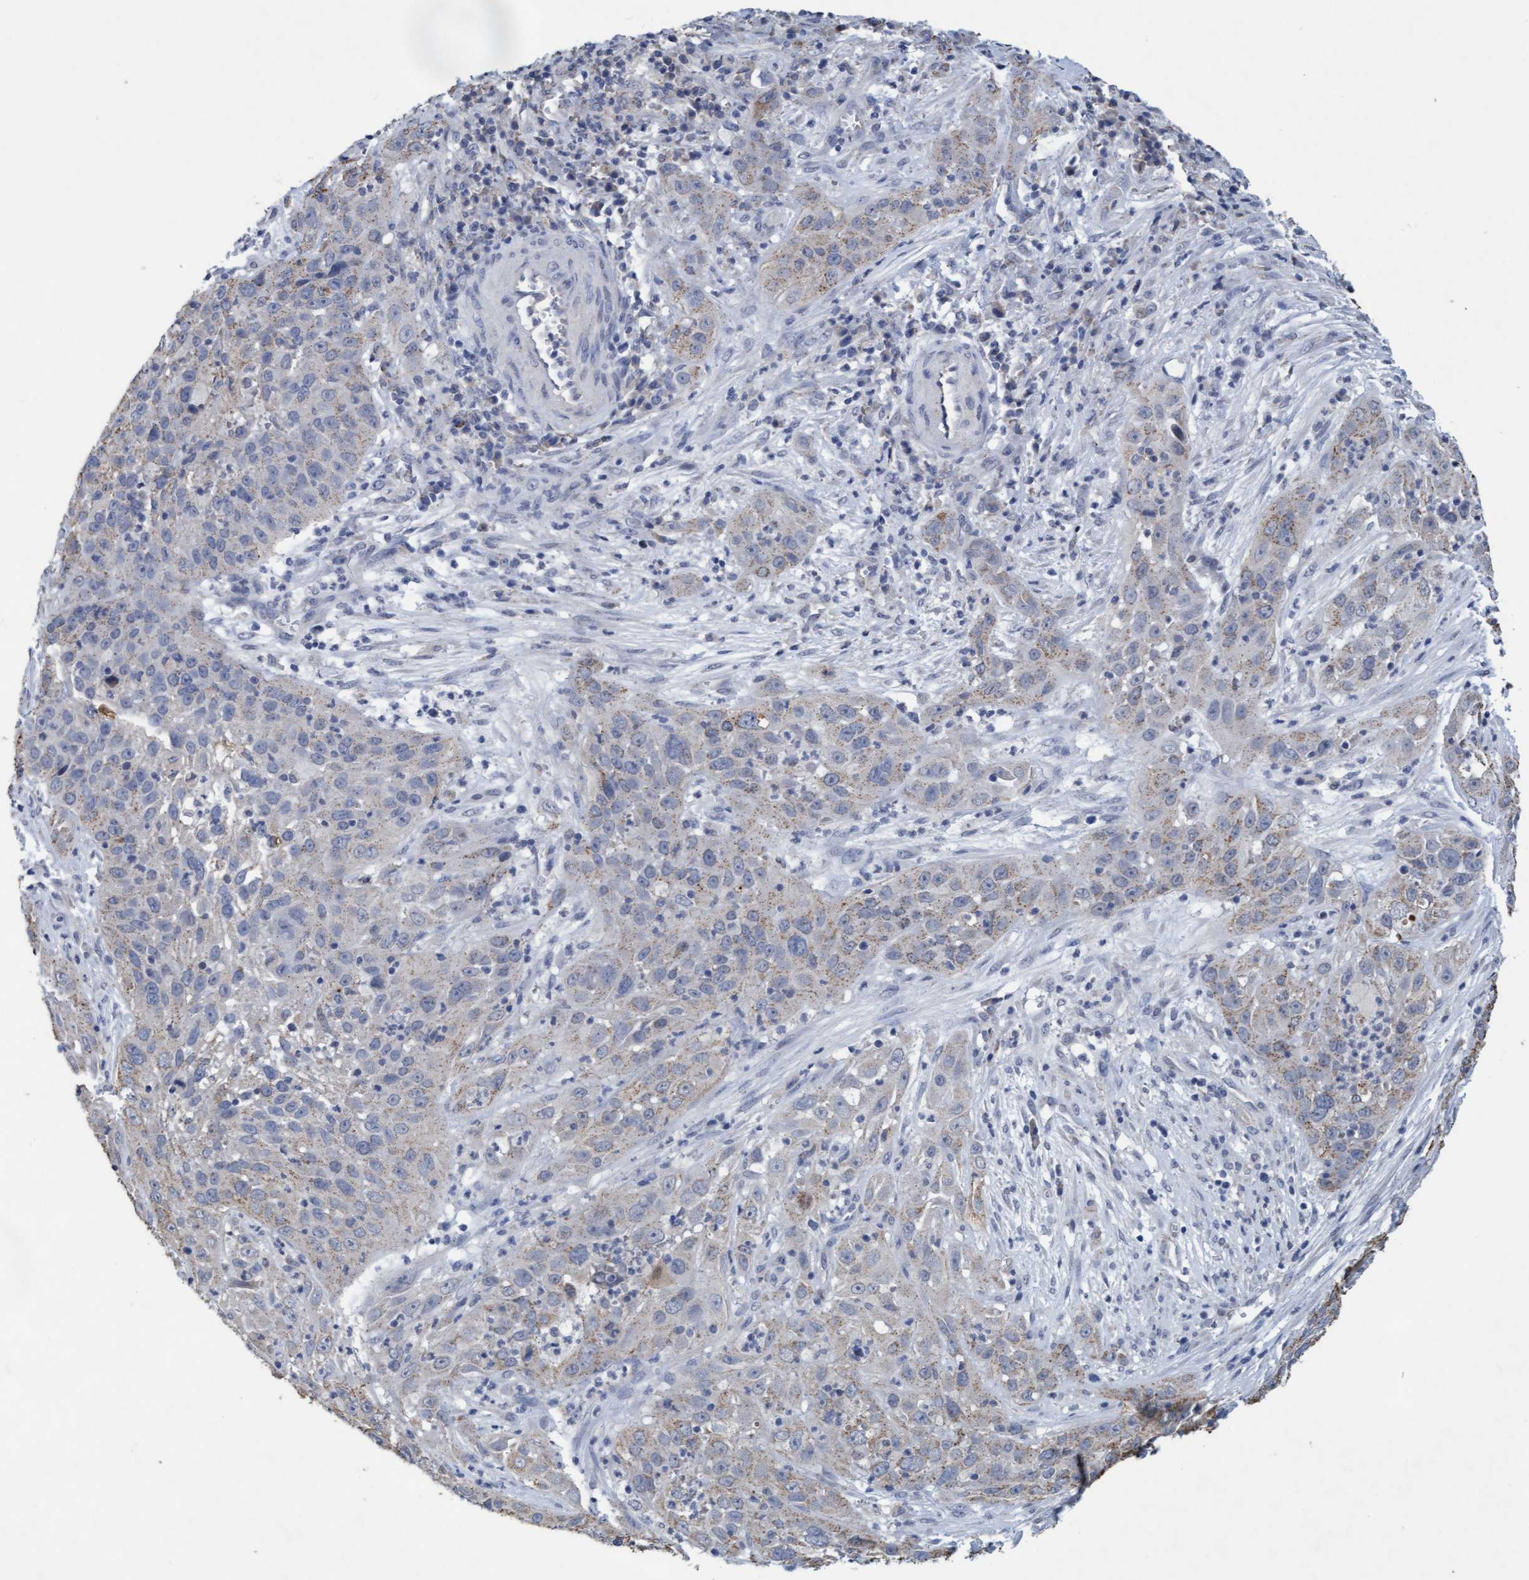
{"staining": {"intensity": "weak", "quantity": ">75%", "location": "cytoplasmic/membranous"}, "tissue": "cervical cancer", "cell_type": "Tumor cells", "image_type": "cancer", "snomed": [{"axis": "morphology", "description": "Squamous cell carcinoma, NOS"}, {"axis": "topography", "description": "Cervix"}], "caption": "Cervical cancer was stained to show a protein in brown. There is low levels of weak cytoplasmic/membranous staining in approximately >75% of tumor cells. (brown staining indicates protein expression, while blue staining denotes nuclei).", "gene": "VSIG8", "patient": {"sex": "female", "age": 32}}